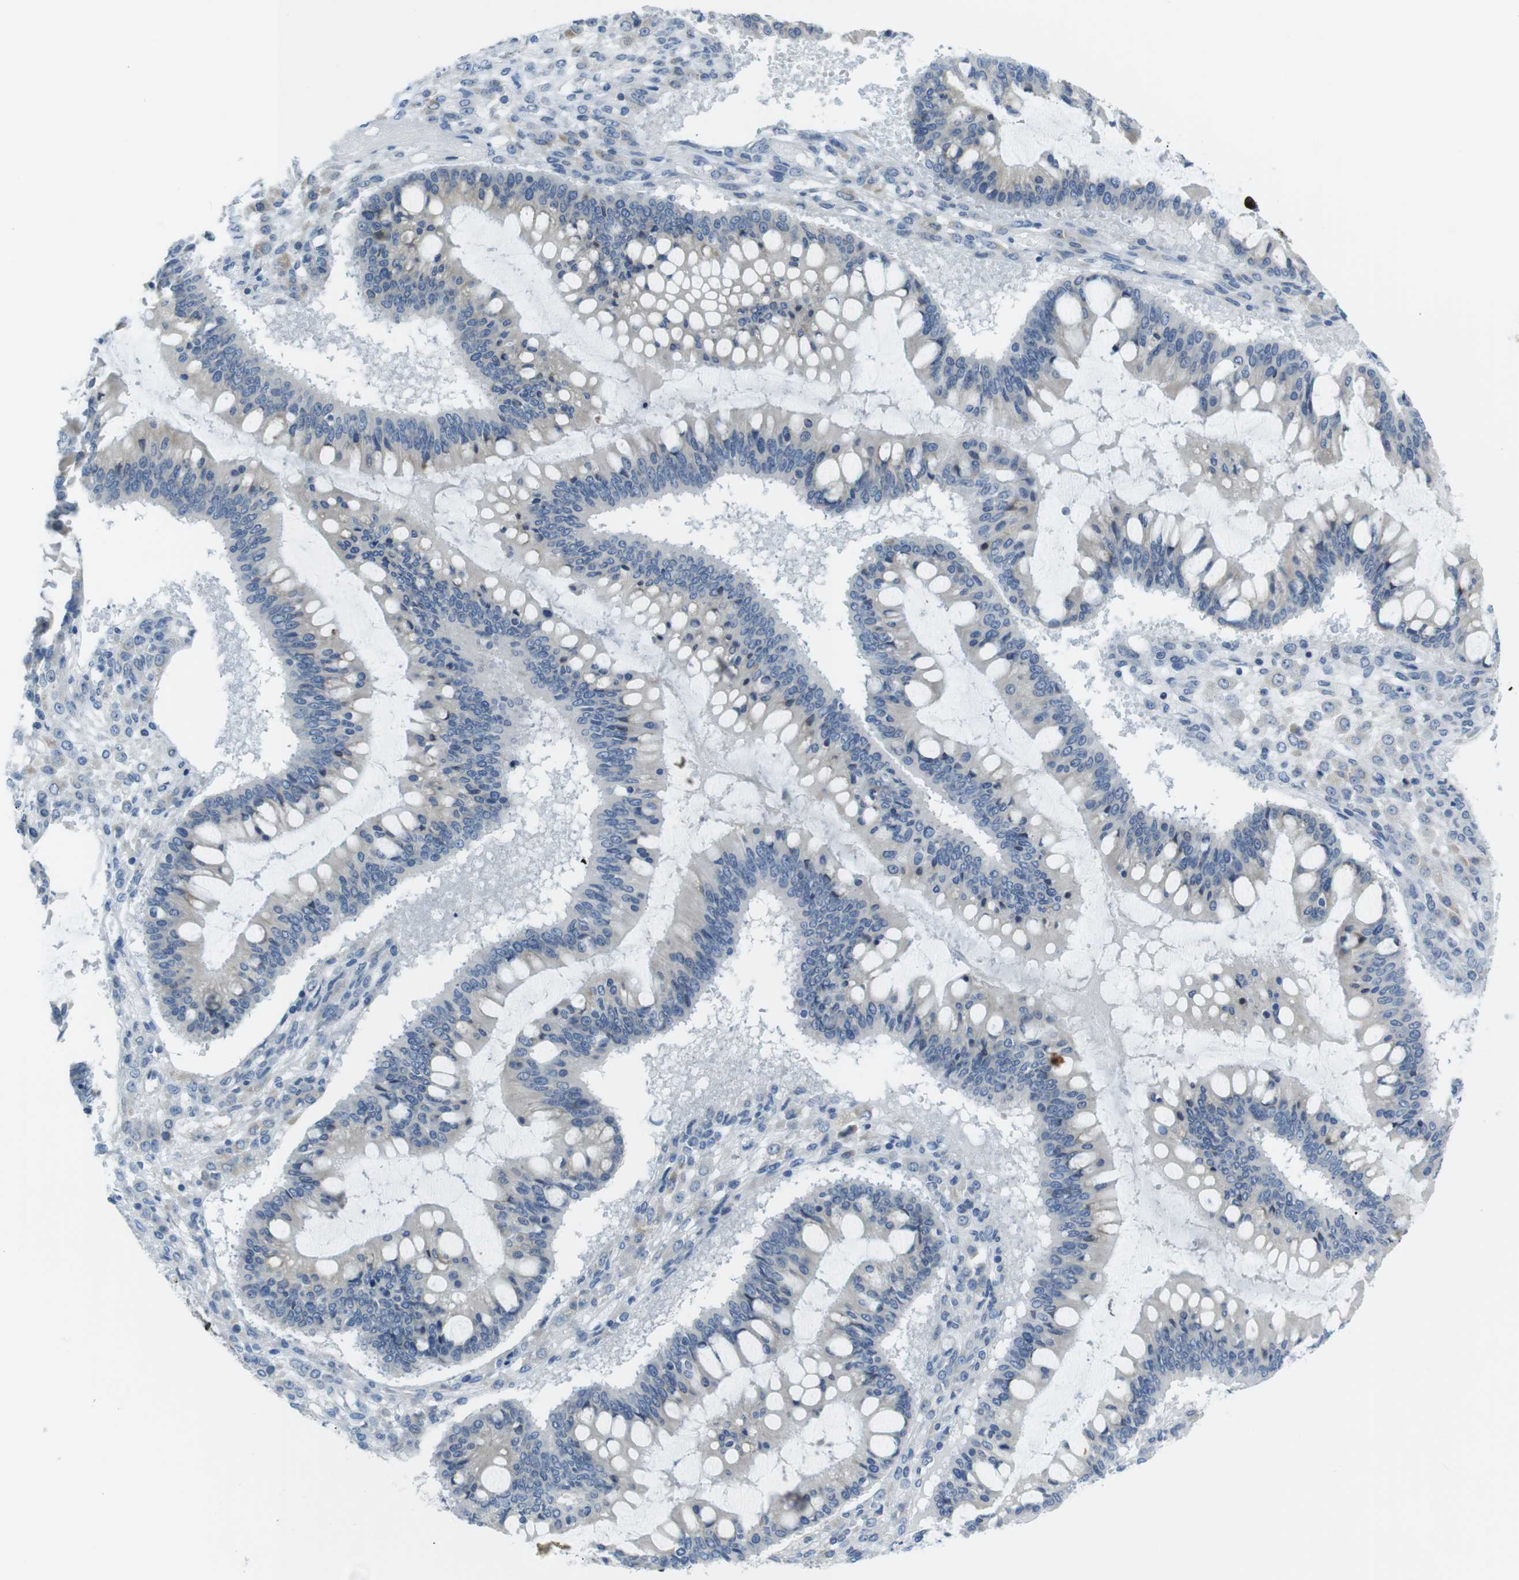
{"staining": {"intensity": "weak", "quantity": "<25%", "location": "cytoplasmic/membranous"}, "tissue": "ovarian cancer", "cell_type": "Tumor cells", "image_type": "cancer", "snomed": [{"axis": "morphology", "description": "Cystadenocarcinoma, mucinous, NOS"}, {"axis": "topography", "description": "Ovary"}], "caption": "Human ovarian mucinous cystadenocarcinoma stained for a protein using immunohistochemistry (IHC) demonstrates no expression in tumor cells.", "gene": "CLPTM1L", "patient": {"sex": "female", "age": 73}}